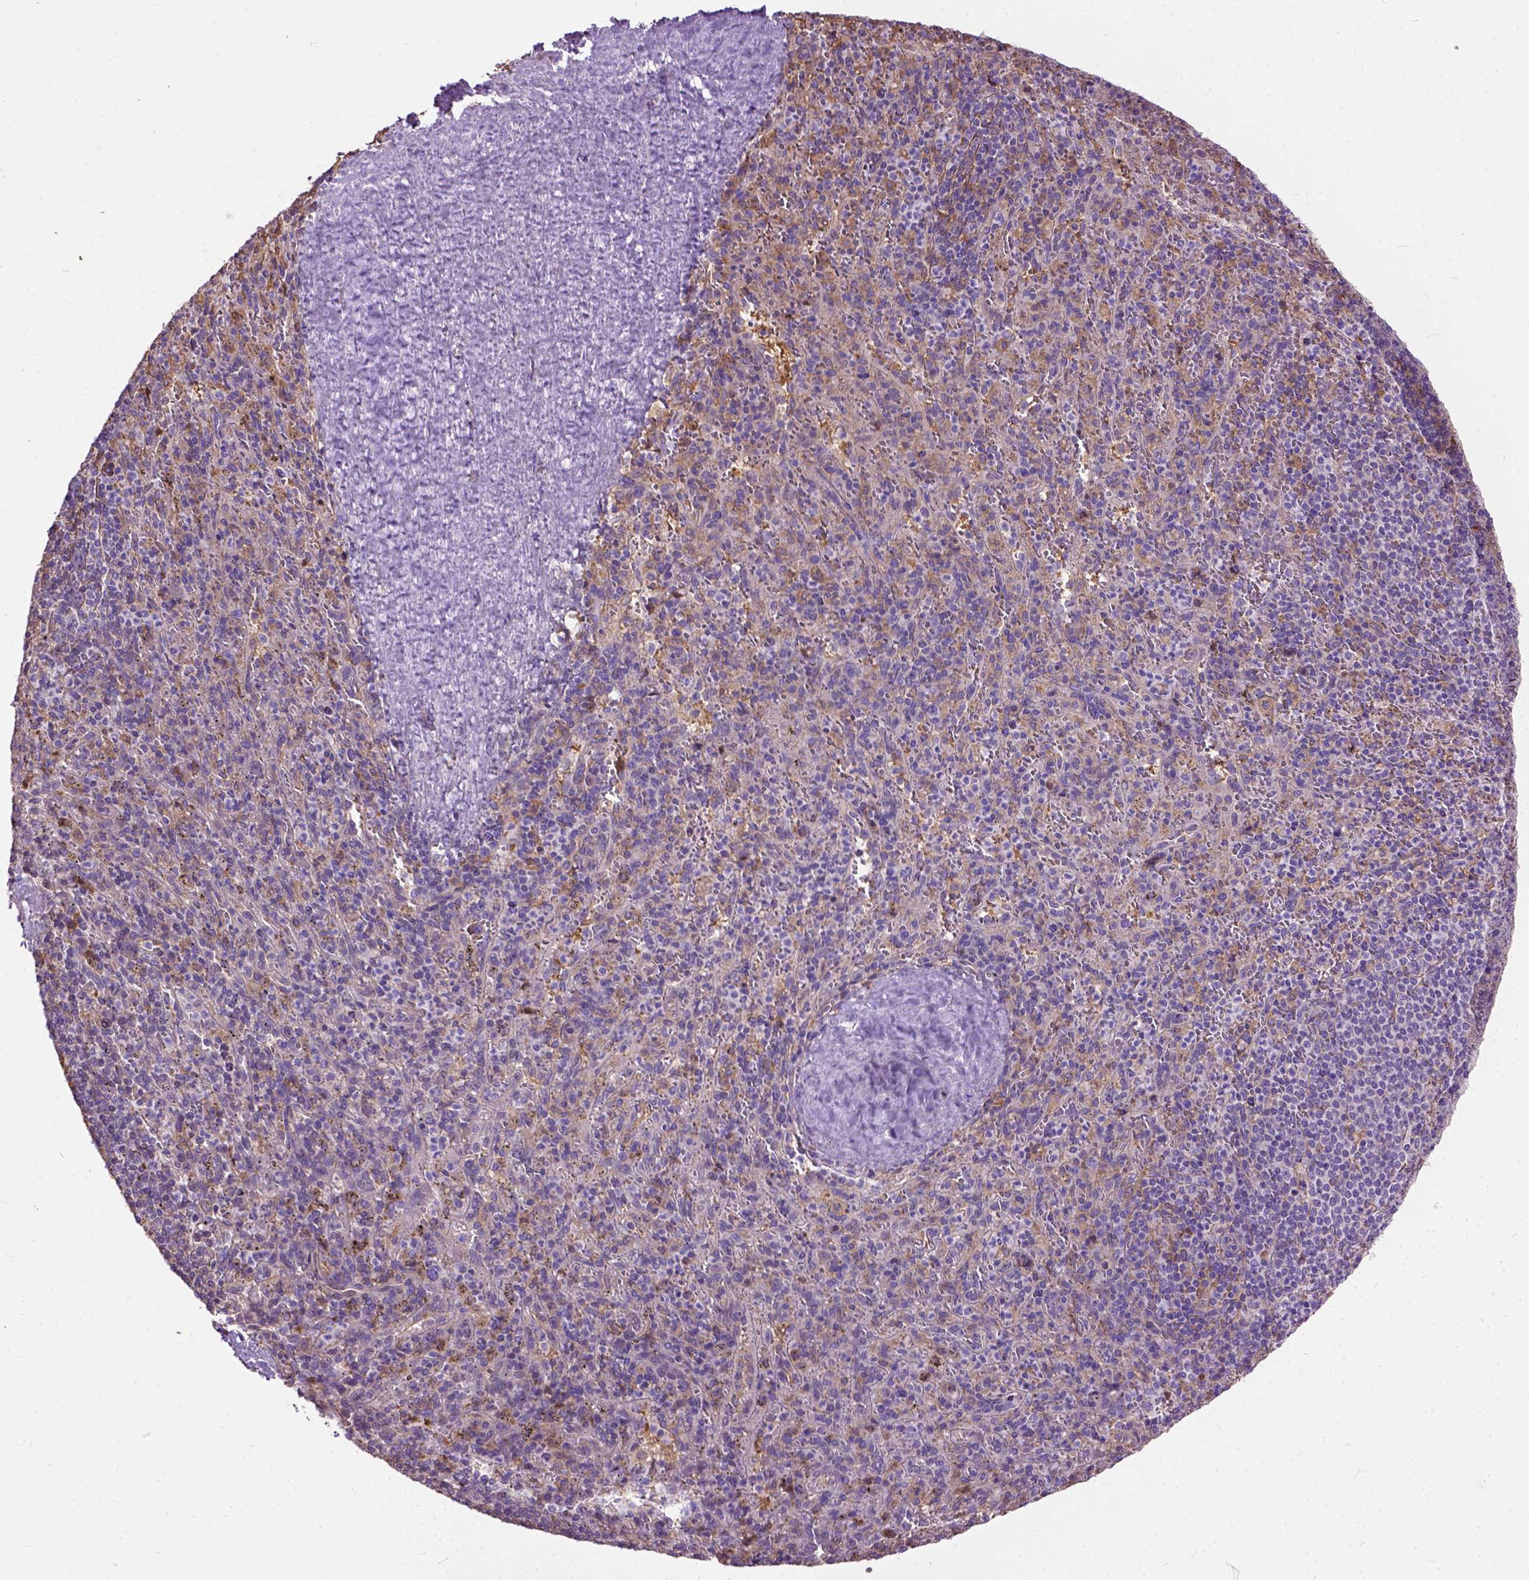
{"staining": {"intensity": "moderate", "quantity": "25%-75%", "location": "cytoplasmic/membranous"}, "tissue": "spleen", "cell_type": "Cells in red pulp", "image_type": "normal", "snomed": [{"axis": "morphology", "description": "Normal tissue, NOS"}, {"axis": "topography", "description": "Spleen"}], "caption": "IHC of unremarkable human spleen exhibits medium levels of moderate cytoplasmic/membranous positivity in approximately 25%-75% of cells in red pulp.", "gene": "SEMA4F", "patient": {"sex": "male", "age": 57}}